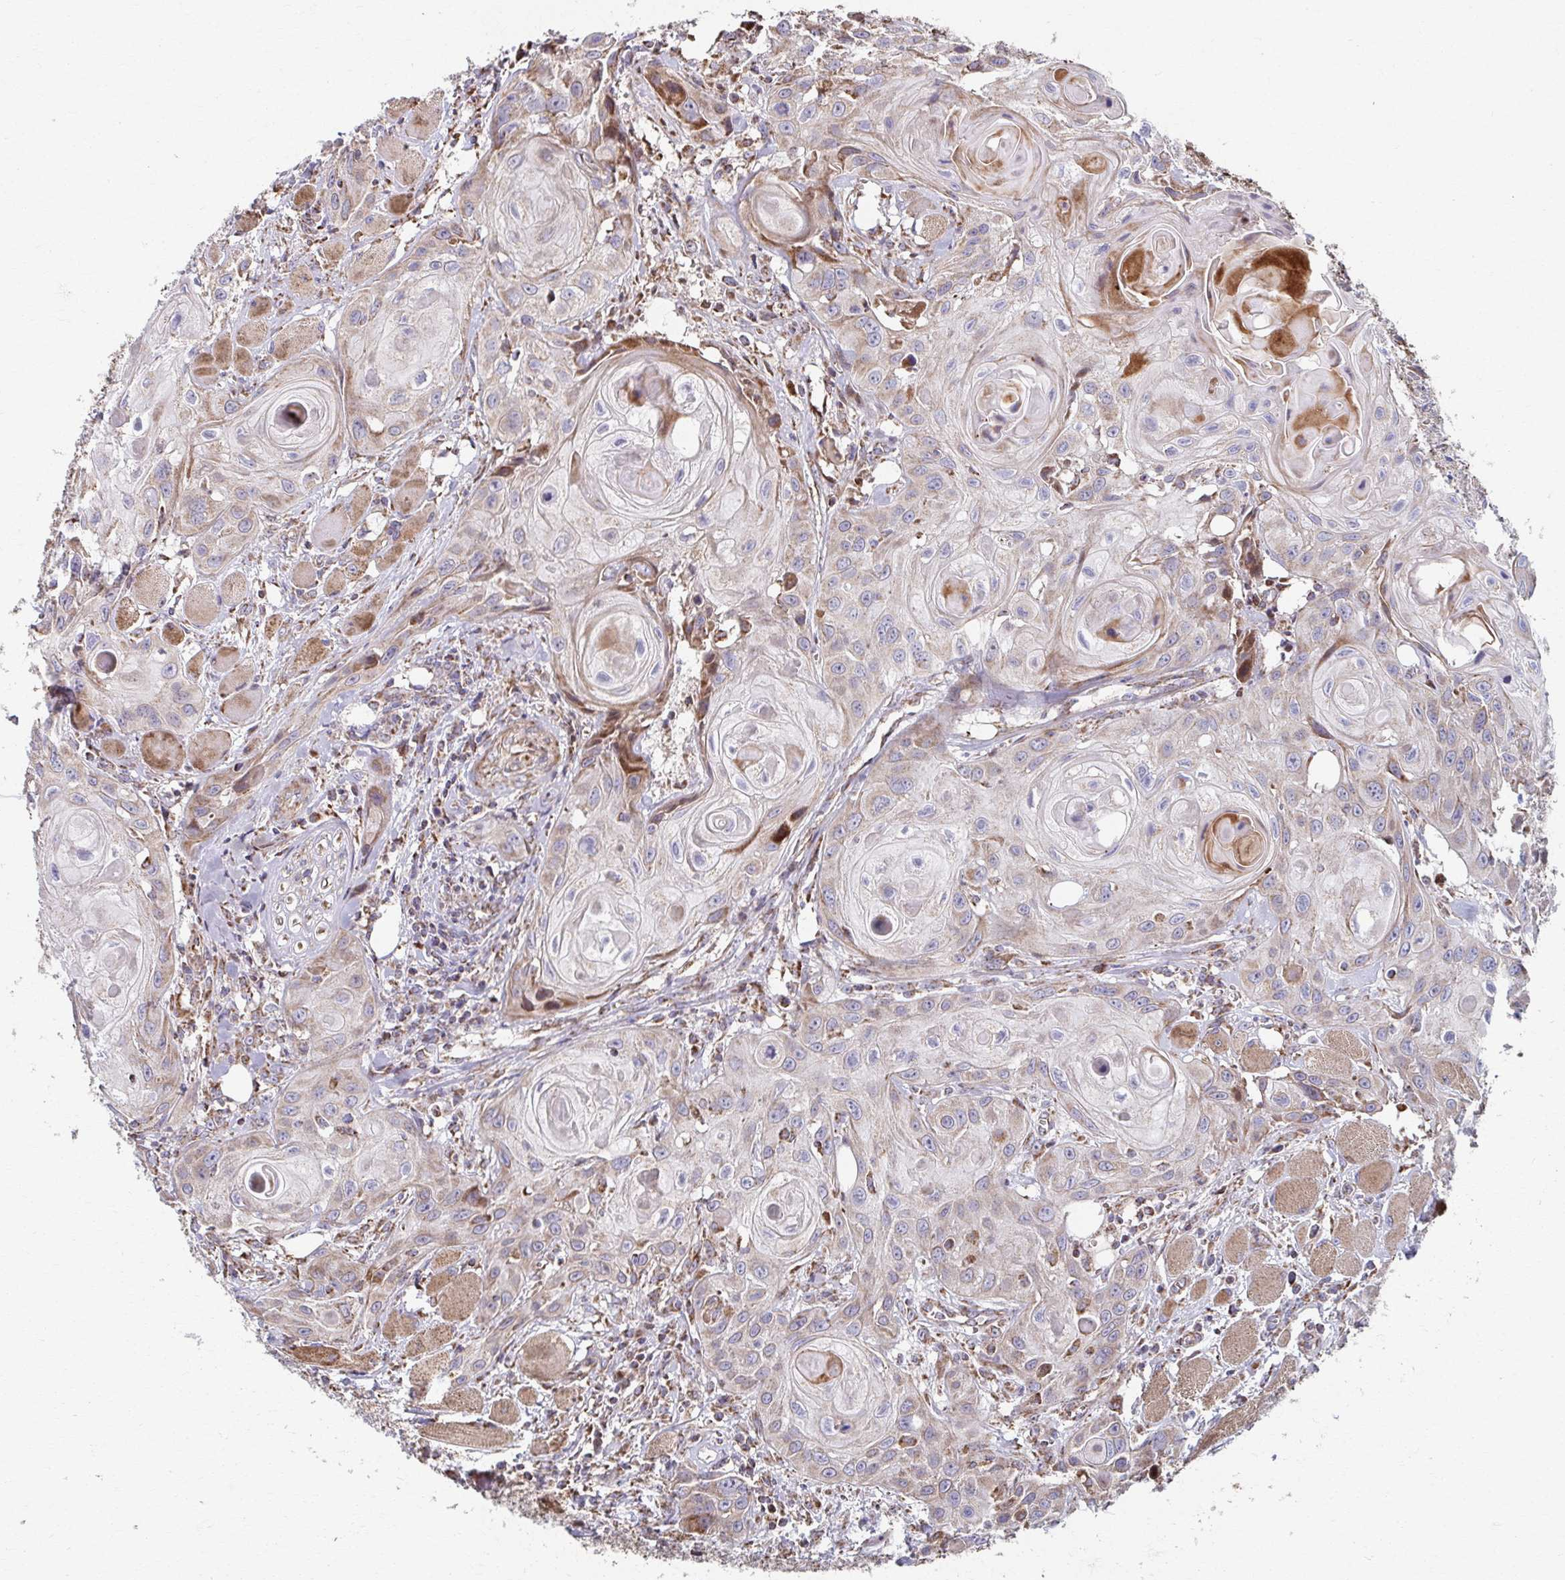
{"staining": {"intensity": "weak", "quantity": "25%-75%", "location": "cytoplasmic/membranous"}, "tissue": "head and neck cancer", "cell_type": "Tumor cells", "image_type": "cancer", "snomed": [{"axis": "morphology", "description": "Squamous cell carcinoma, NOS"}, {"axis": "topography", "description": "Oral tissue"}, {"axis": "topography", "description": "Head-Neck"}], "caption": "Weak cytoplasmic/membranous expression is present in about 25%-75% of tumor cells in squamous cell carcinoma (head and neck).", "gene": "SAT1", "patient": {"sex": "male", "age": 58}}